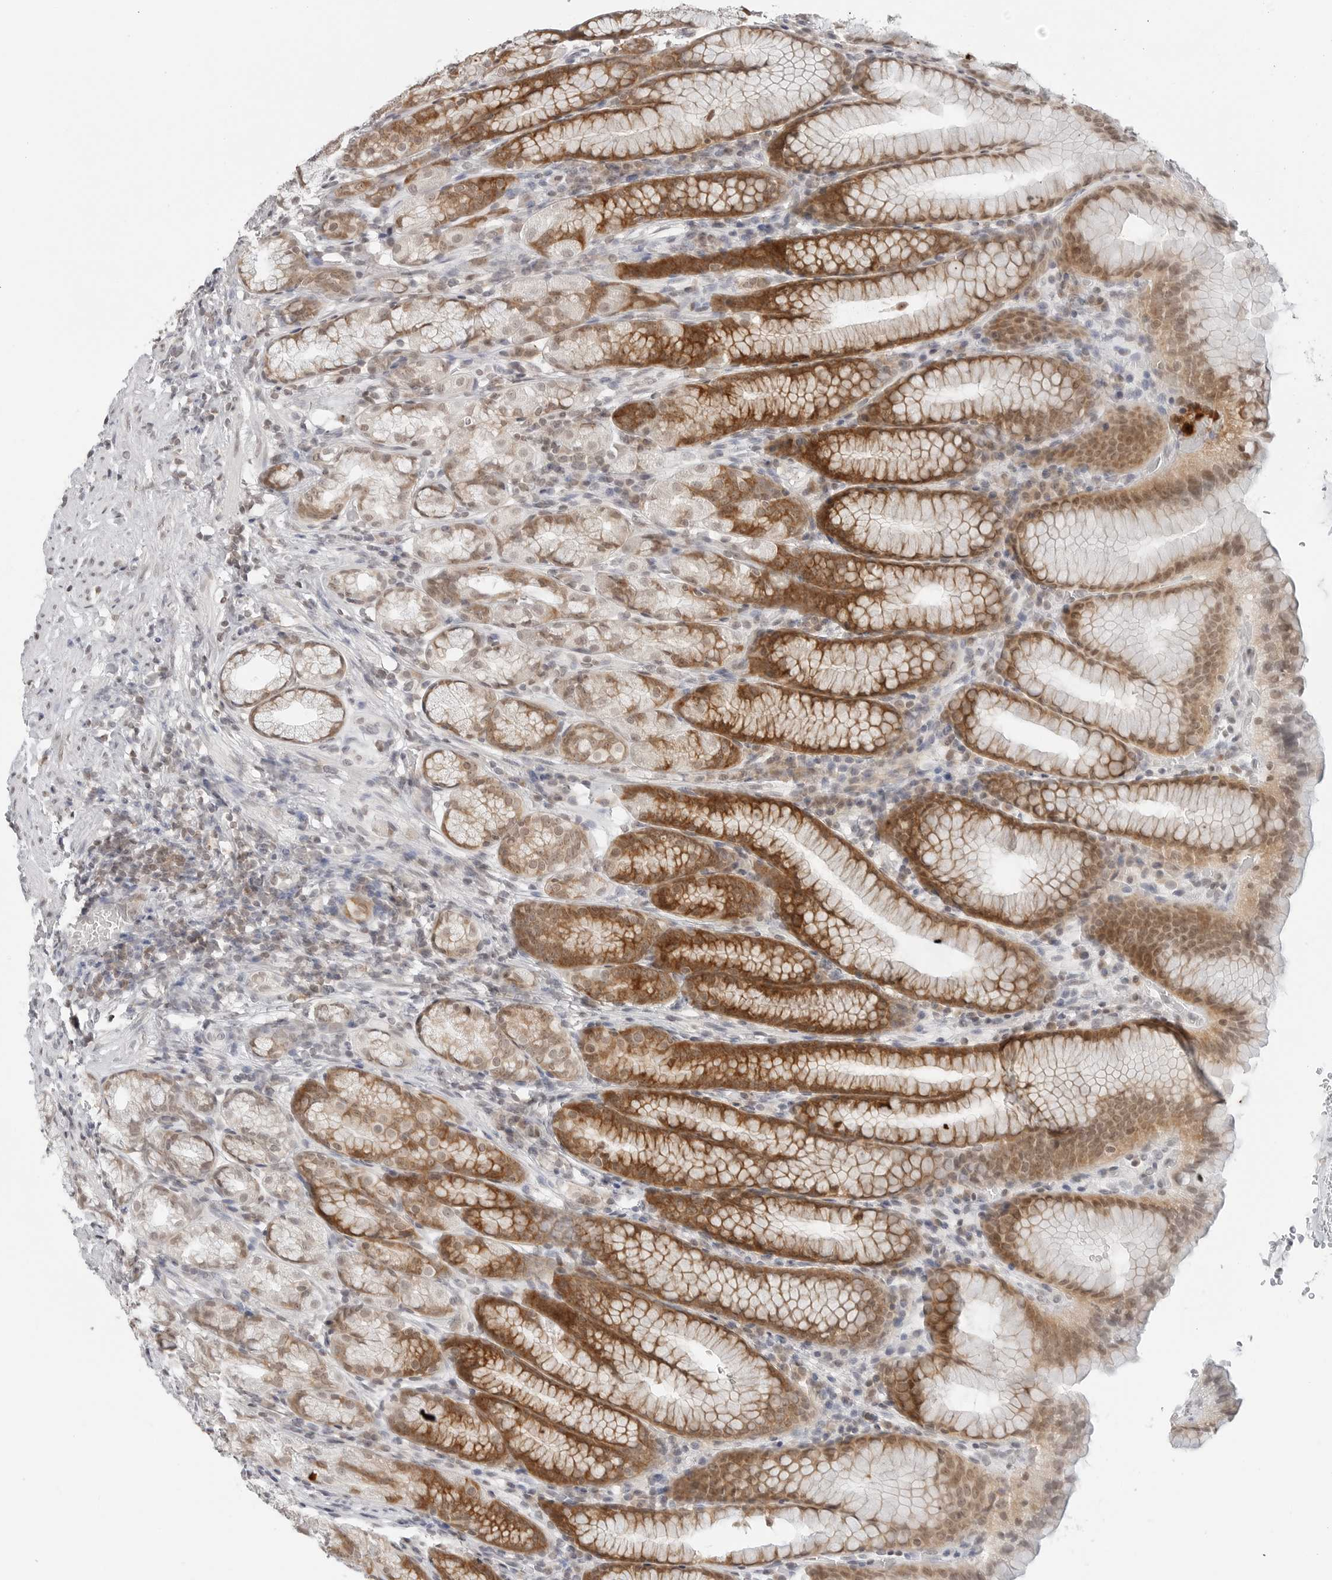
{"staining": {"intensity": "moderate", "quantity": "25%-75%", "location": "cytoplasmic/membranous,nuclear"}, "tissue": "stomach", "cell_type": "Glandular cells", "image_type": "normal", "snomed": [{"axis": "morphology", "description": "Normal tissue, NOS"}, {"axis": "topography", "description": "Stomach"}], "caption": "Immunohistochemical staining of normal human stomach reveals medium levels of moderate cytoplasmic/membranous,nuclear positivity in approximately 25%-75% of glandular cells.", "gene": "METAP1", "patient": {"sex": "male", "age": 42}}